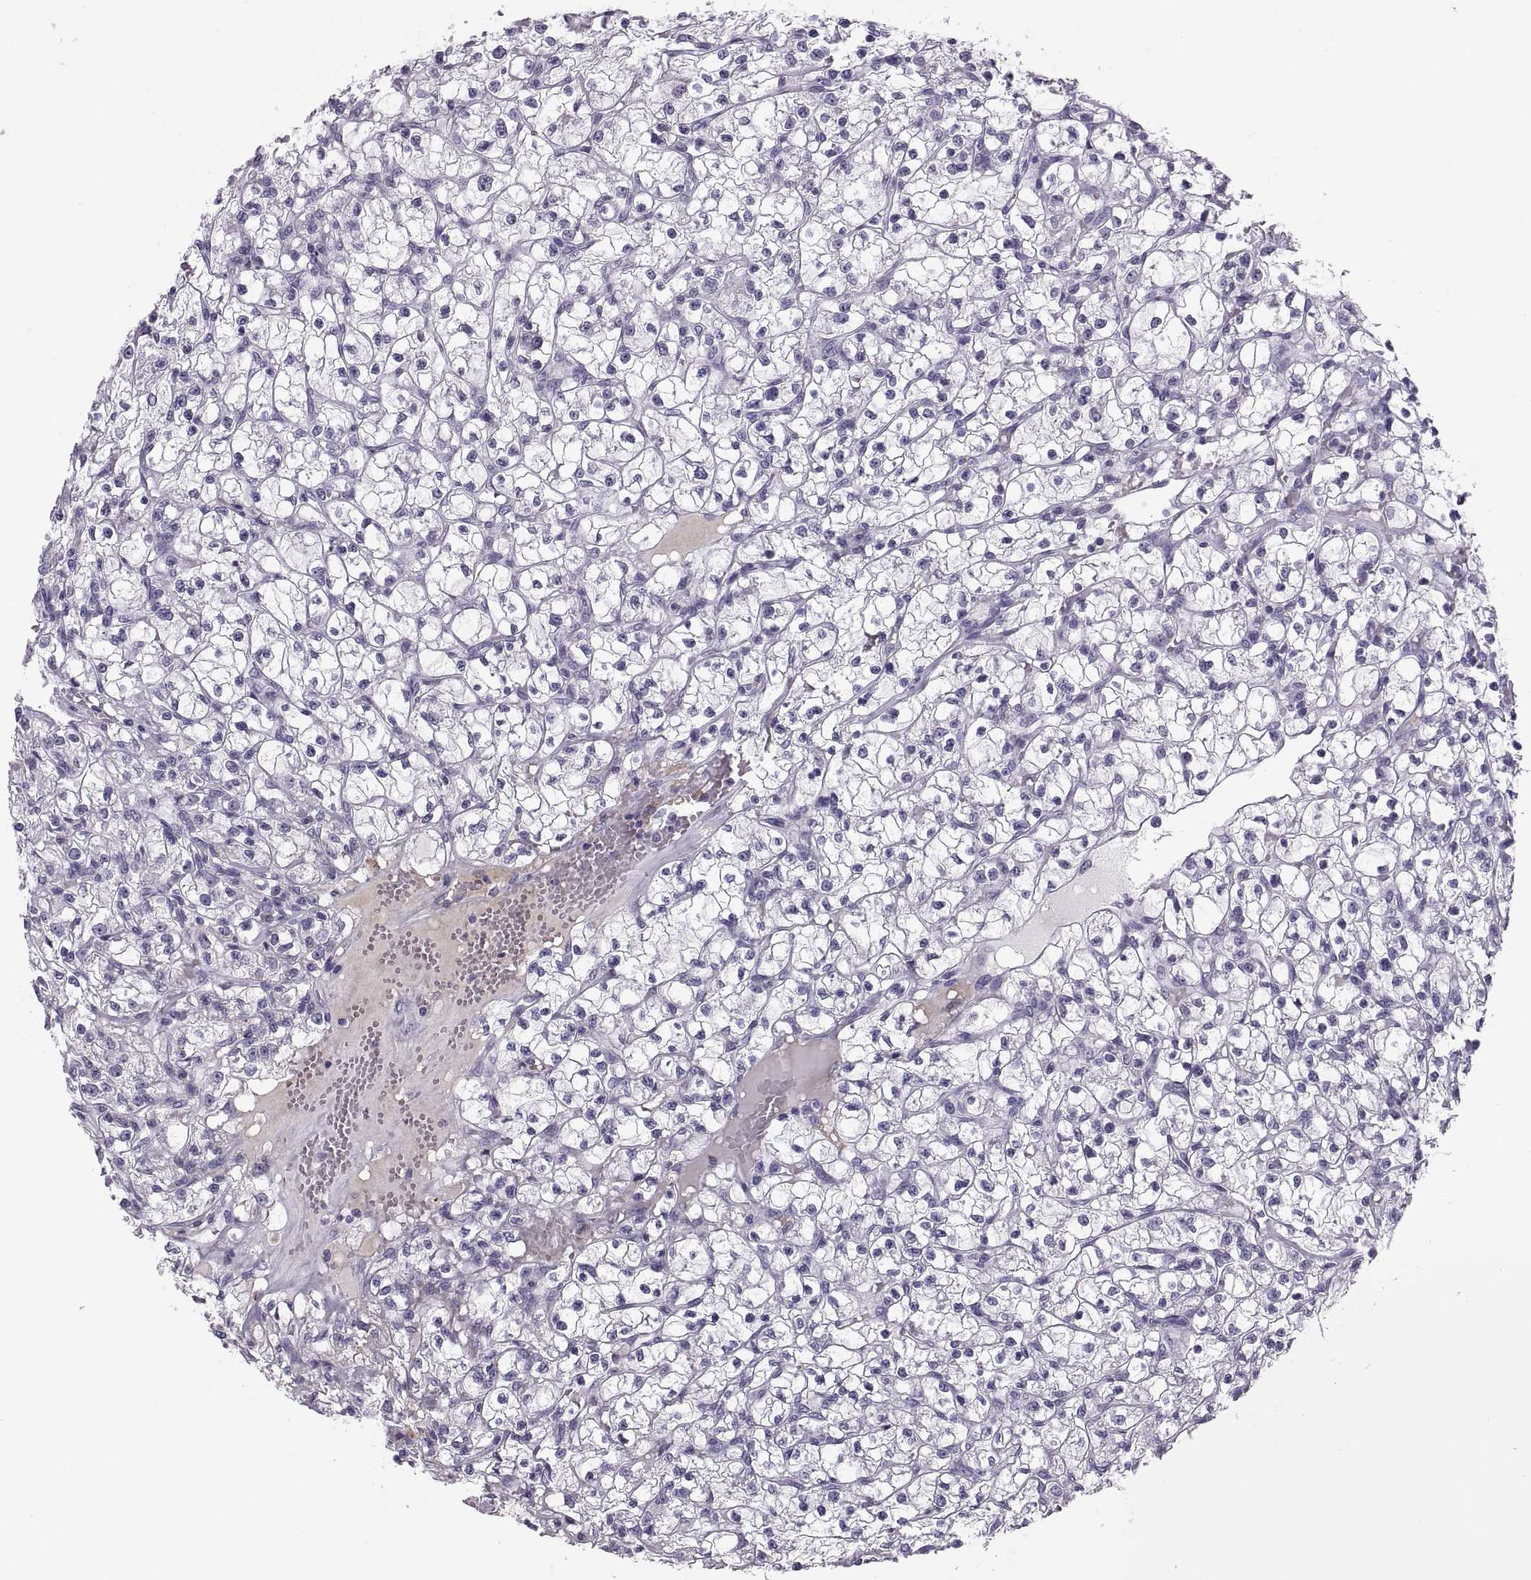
{"staining": {"intensity": "negative", "quantity": "none", "location": "none"}, "tissue": "renal cancer", "cell_type": "Tumor cells", "image_type": "cancer", "snomed": [{"axis": "morphology", "description": "Adenocarcinoma, NOS"}, {"axis": "topography", "description": "Kidney"}], "caption": "Renal cancer (adenocarcinoma) was stained to show a protein in brown. There is no significant staining in tumor cells.", "gene": "QRICH2", "patient": {"sex": "female", "age": 59}}